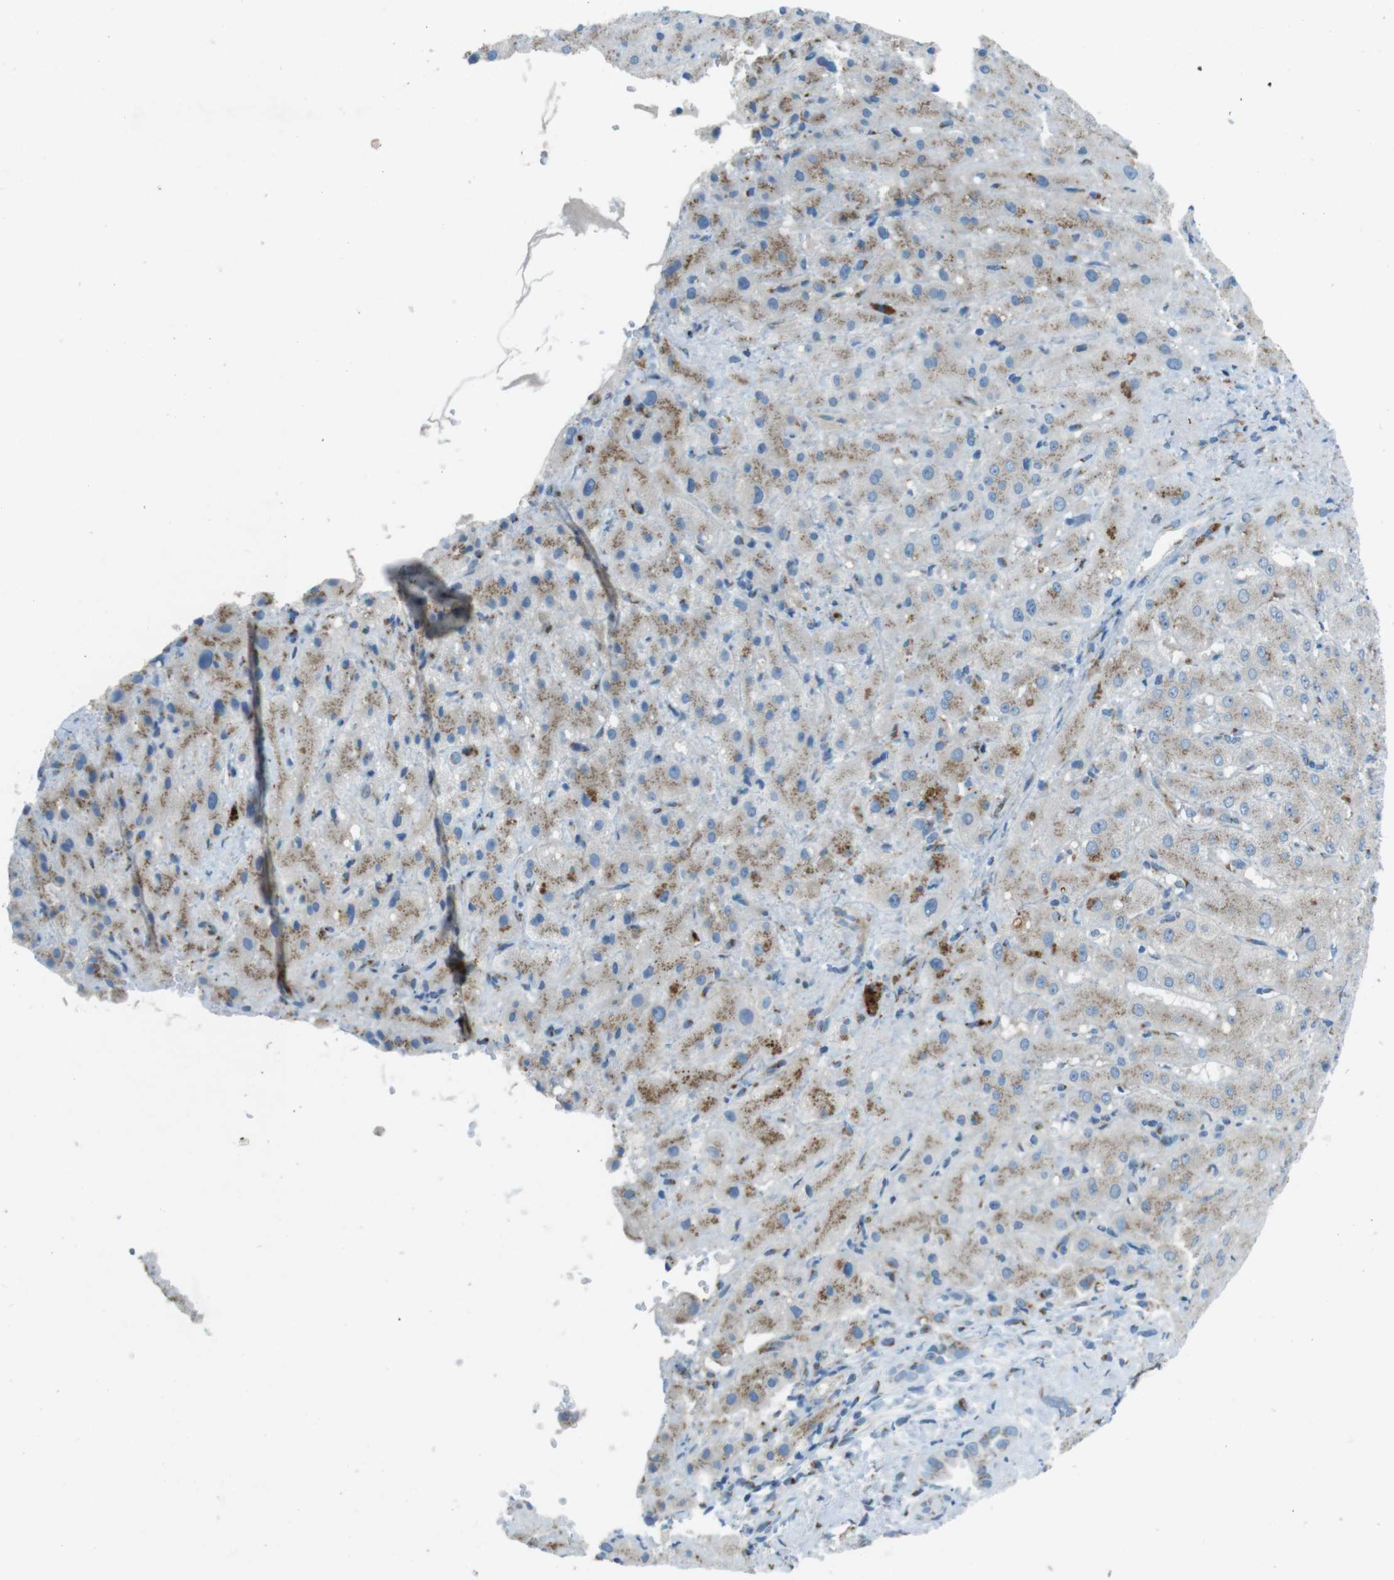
{"staining": {"intensity": "moderate", "quantity": "25%-75%", "location": "cytoplasmic/membranous"}, "tissue": "liver cancer", "cell_type": "Tumor cells", "image_type": "cancer", "snomed": [{"axis": "morphology", "description": "Cholangiocarcinoma"}, {"axis": "topography", "description": "Liver"}], "caption": "Moderate cytoplasmic/membranous protein expression is appreciated in about 25%-75% of tumor cells in liver cholangiocarcinoma.", "gene": "TXNDC15", "patient": {"sex": "female", "age": 65}}